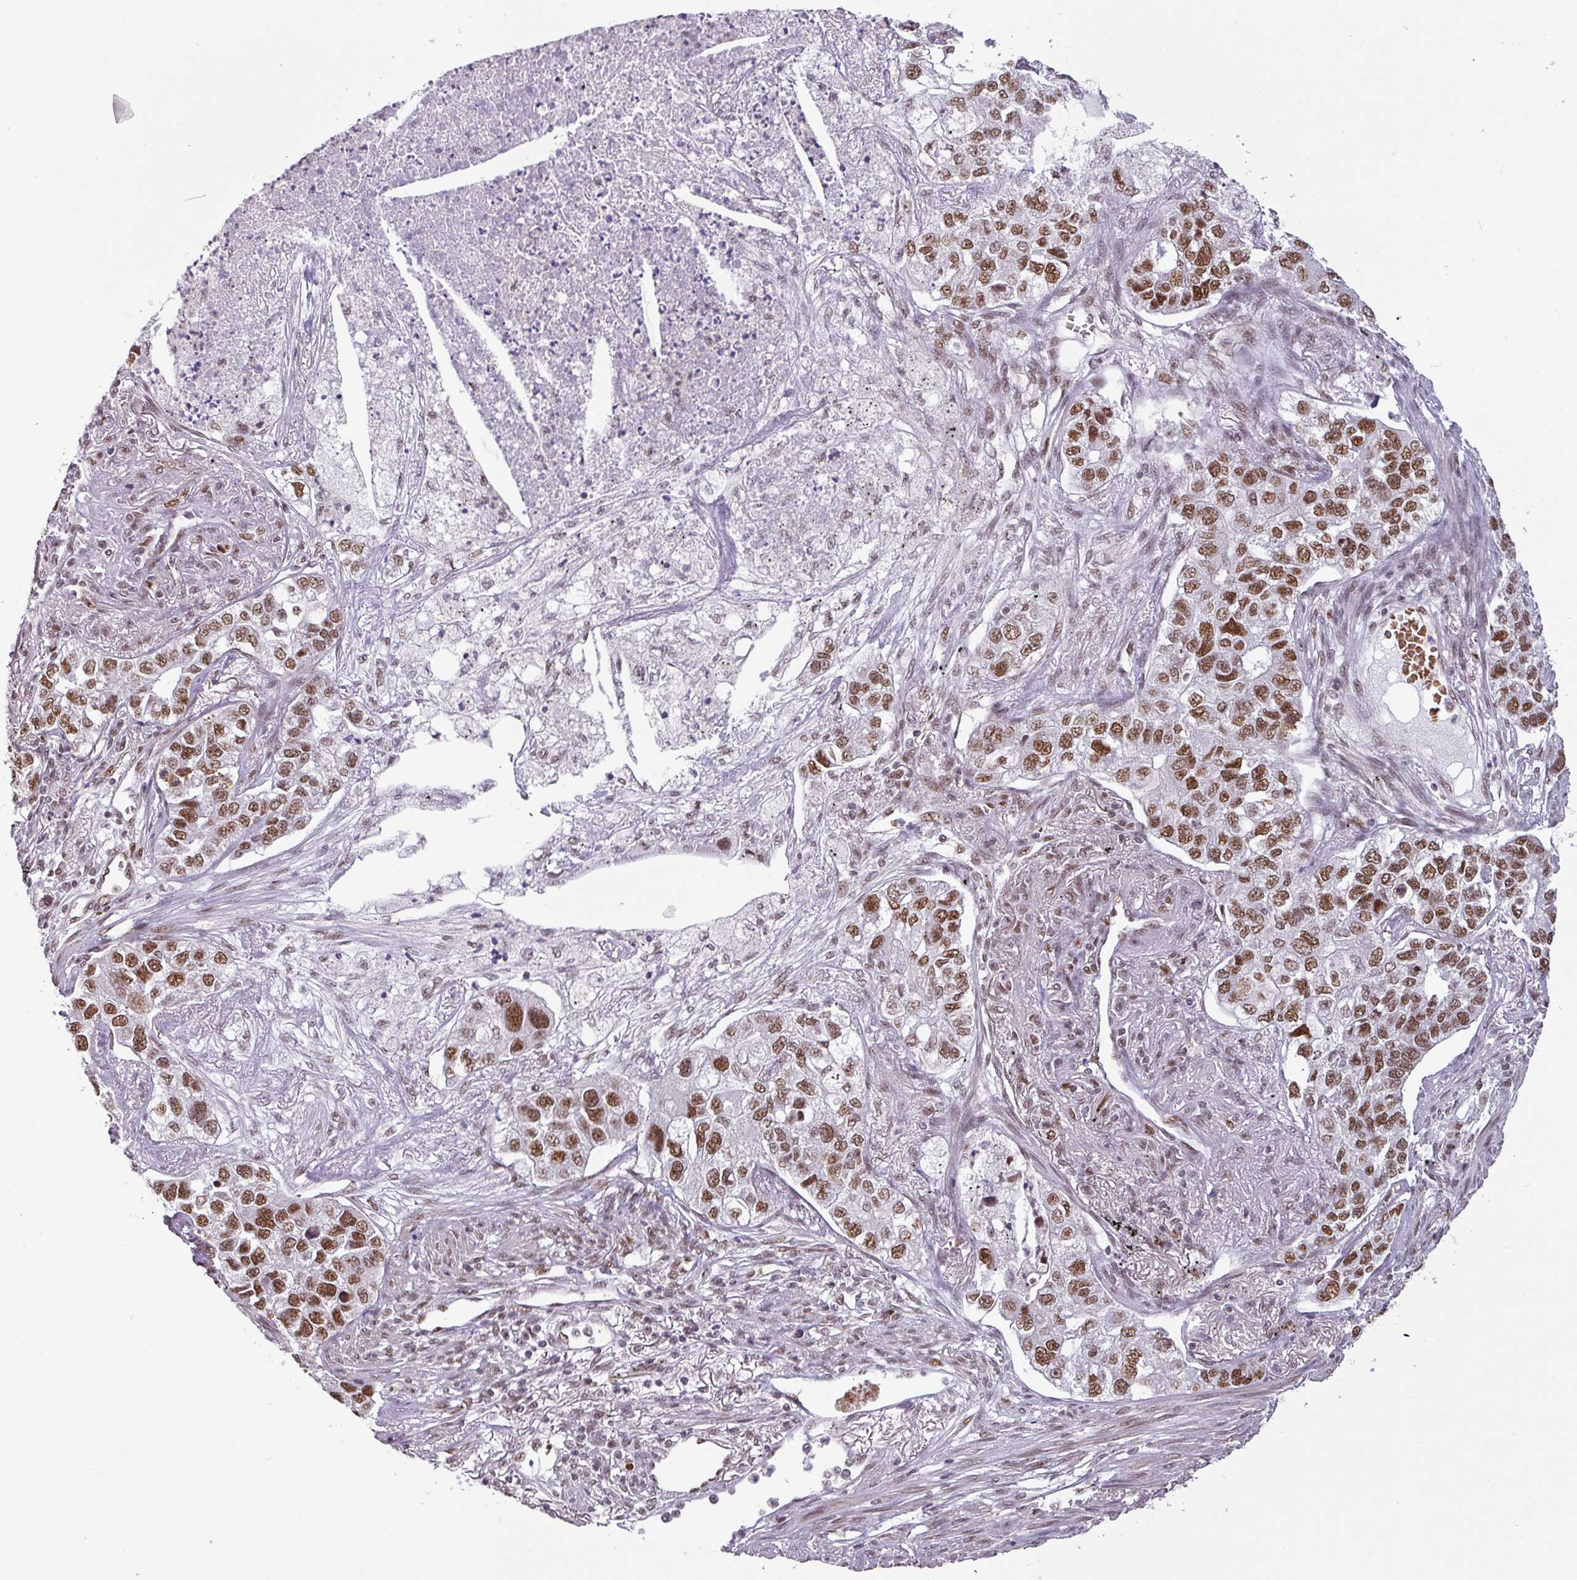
{"staining": {"intensity": "moderate", "quantity": ">75%", "location": "nuclear"}, "tissue": "lung cancer", "cell_type": "Tumor cells", "image_type": "cancer", "snomed": [{"axis": "morphology", "description": "Adenocarcinoma, NOS"}, {"axis": "topography", "description": "Lung"}], "caption": "Lung cancer (adenocarcinoma) stained with a protein marker reveals moderate staining in tumor cells.", "gene": "NCOA5", "patient": {"sex": "male", "age": 49}}